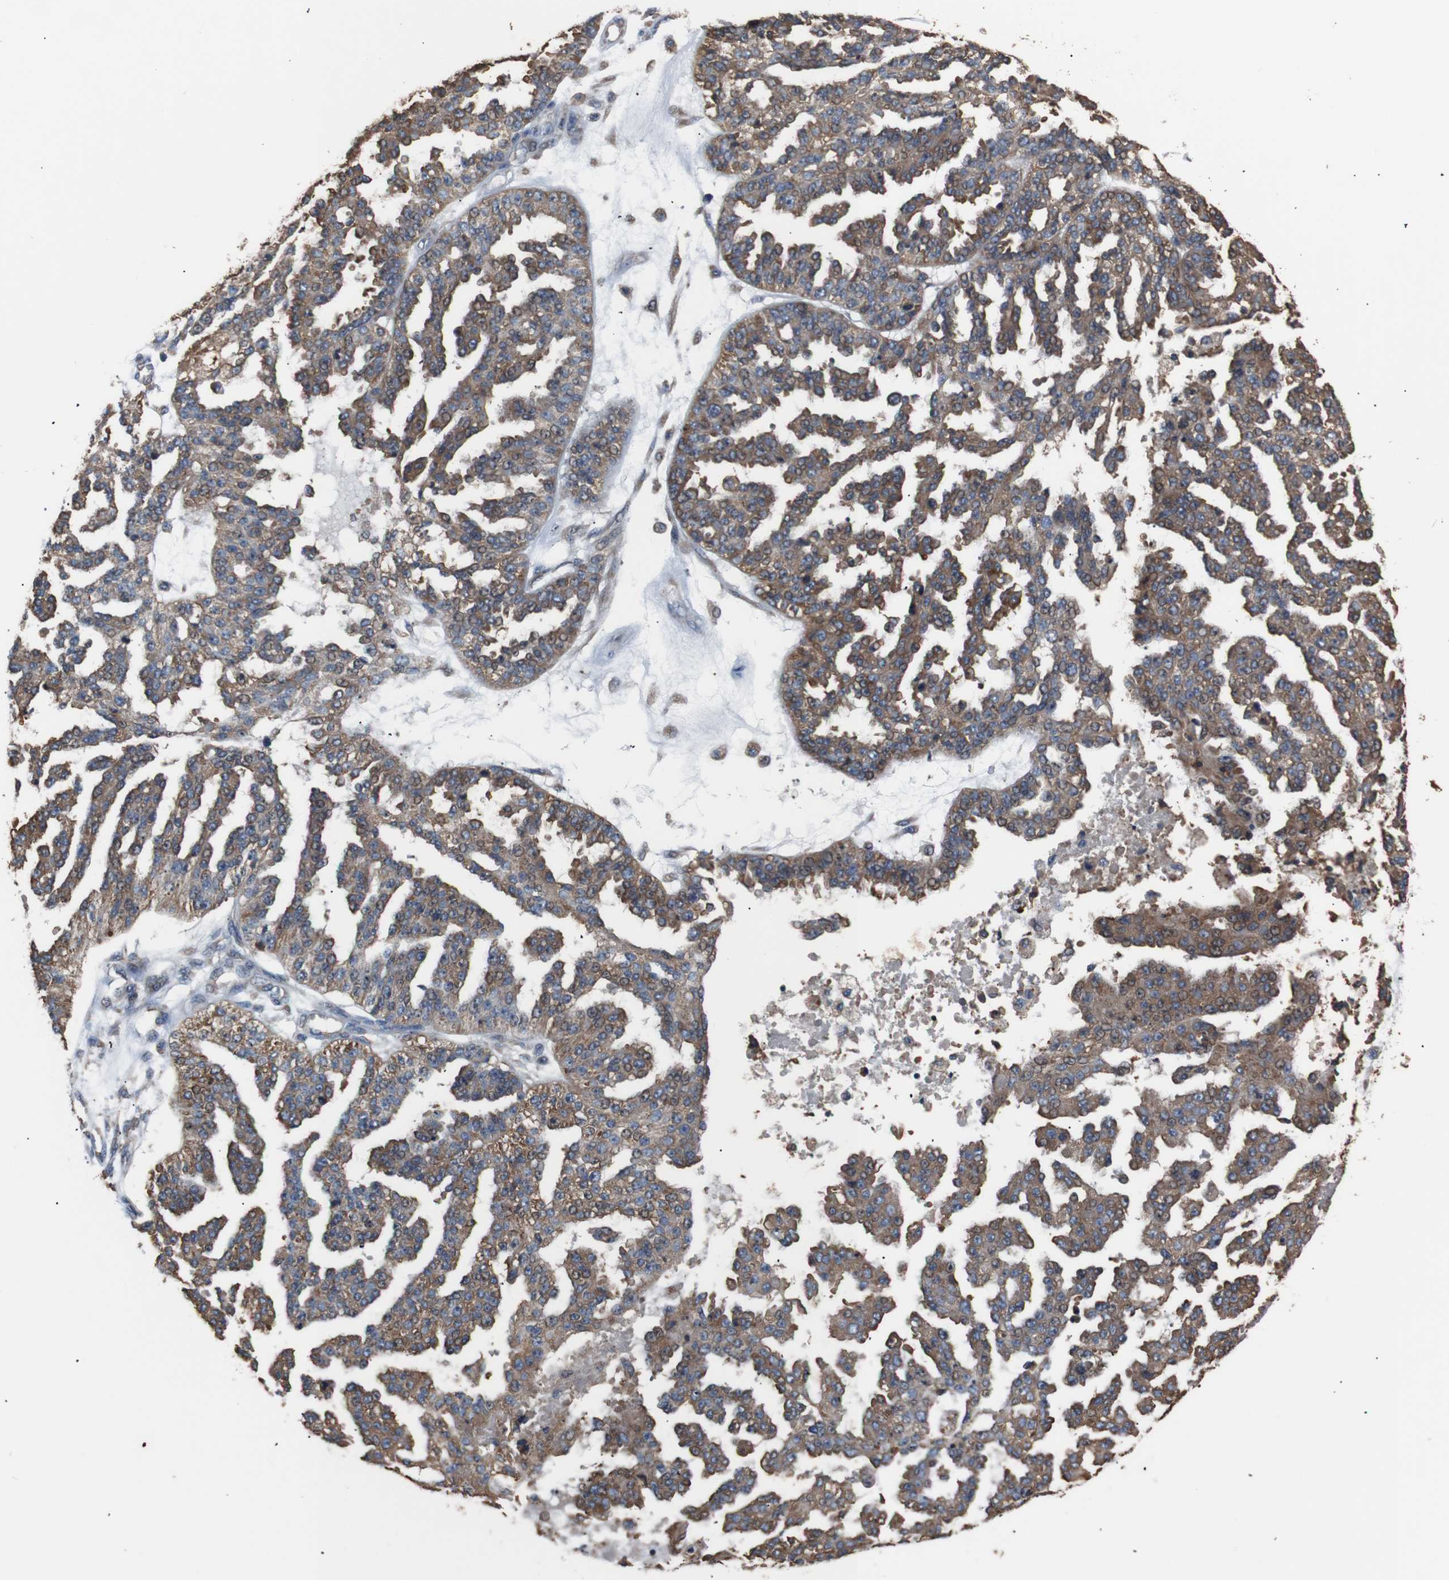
{"staining": {"intensity": "moderate", "quantity": ">75%", "location": "cytoplasmic/membranous"}, "tissue": "ovarian cancer", "cell_type": "Tumor cells", "image_type": "cancer", "snomed": [{"axis": "morphology", "description": "Cystadenocarcinoma, serous, NOS"}, {"axis": "topography", "description": "Ovary"}], "caption": "Ovarian cancer (serous cystadenocarcinoma) tissue displays moderate cytoplasmic/membranous expression in about >75% of tumor cells, visualized by immunohistochemistry. (brown staining indicates protein expression, while blue staining denotes nuclei).", "gene": "SIGMAR1", "patient": {"sex": "female", "age": 58}}